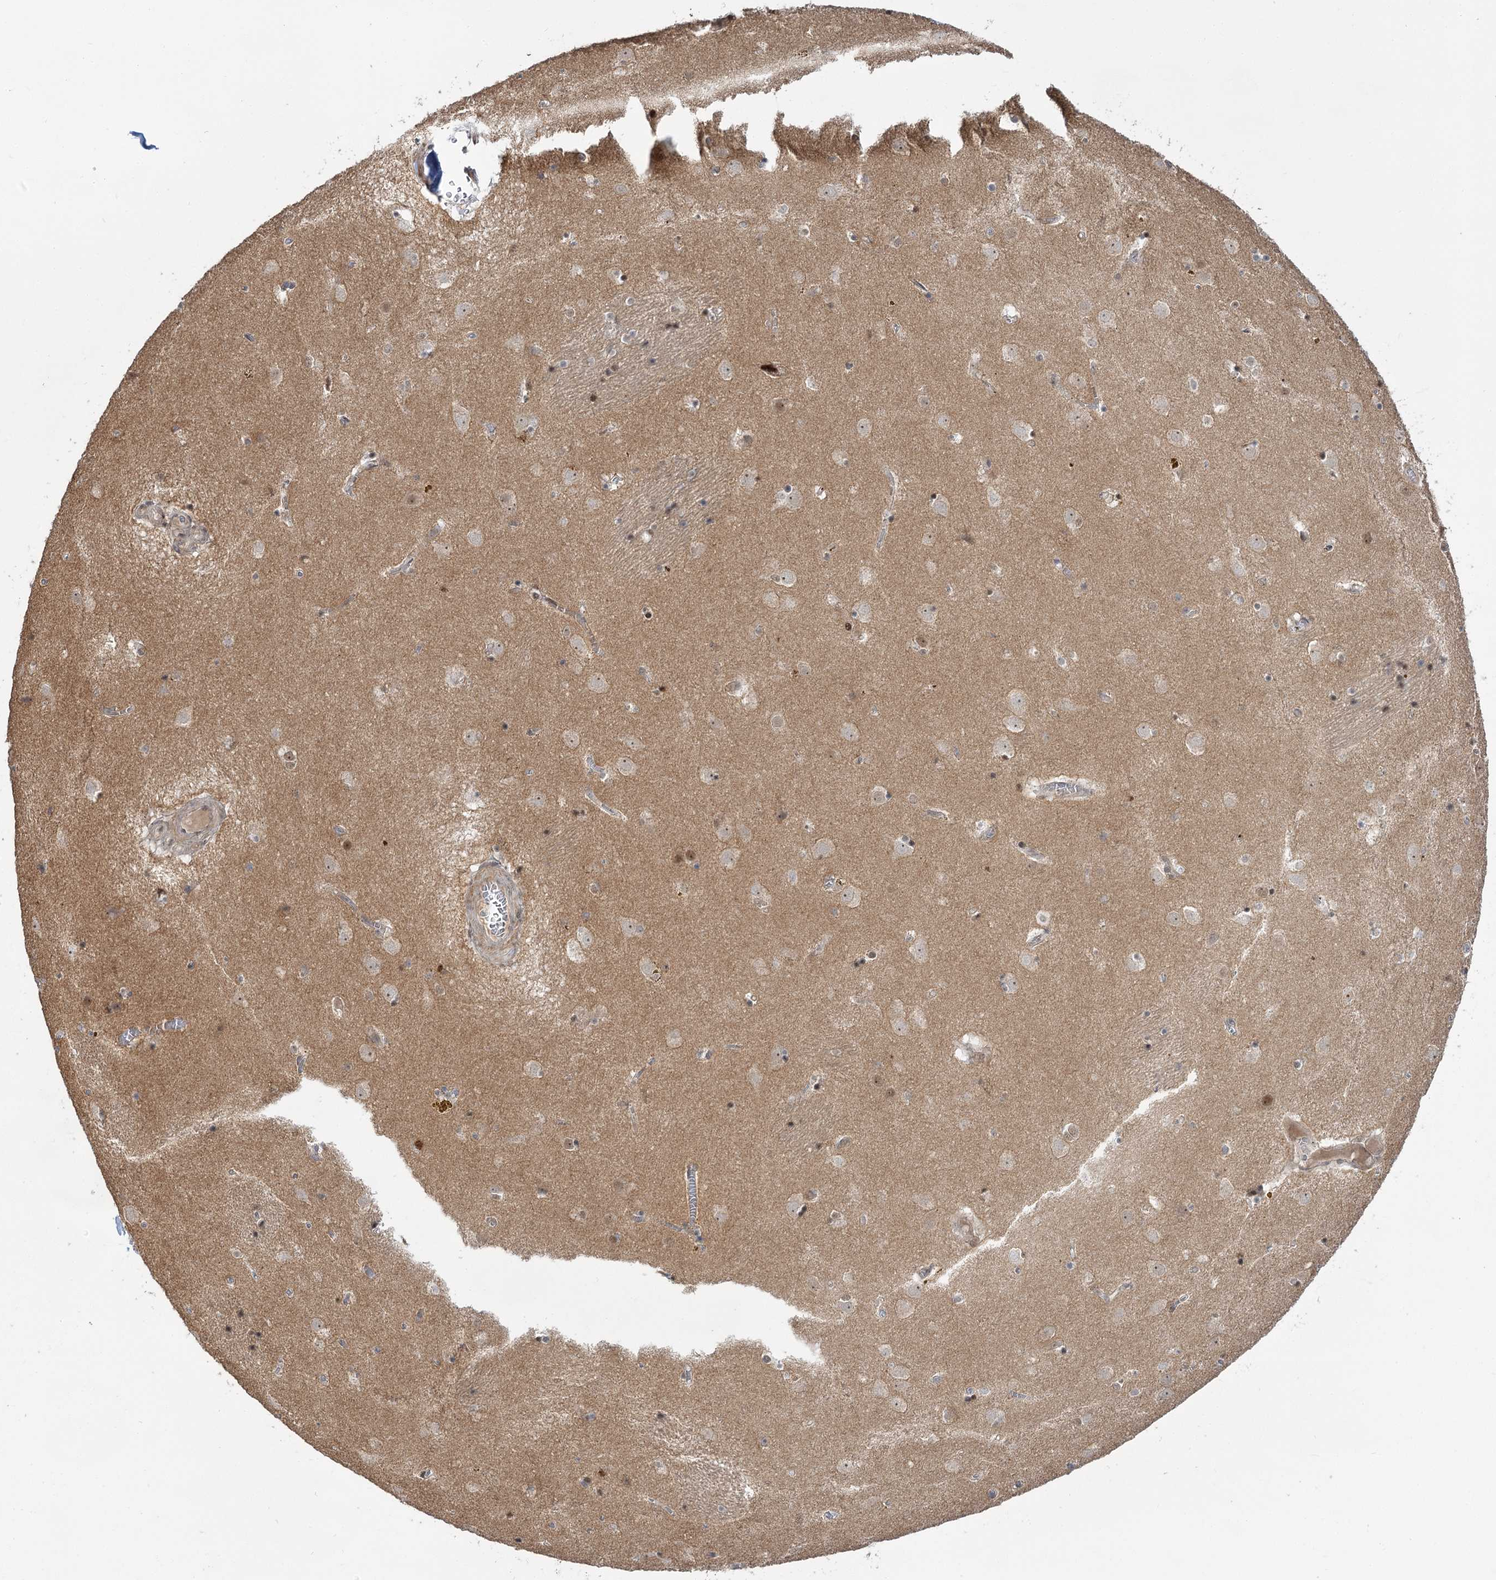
{"staining": {"intensity": "negative", "quantity": "none", "location": "none"}, "tissue": "caudate", "cell_type": "Glial cells", "image_type": "normal", "snomed": [{"axis": "morphology", "description": "Normal tissue, NOS"}, {"axis": "topography", "description": "Lateral ventricle wall"}], "caption": "Immunohistochemistry (IHC) photomicrograph of normal caudate: human caudate stained with DAB displays no significant protein positivity in glial cells. (Immunohistochemistry (IHC), brightfield microscopy, high magnification).", "gene": "HELQ", "patient": {"sex": "male", "age": 70}}